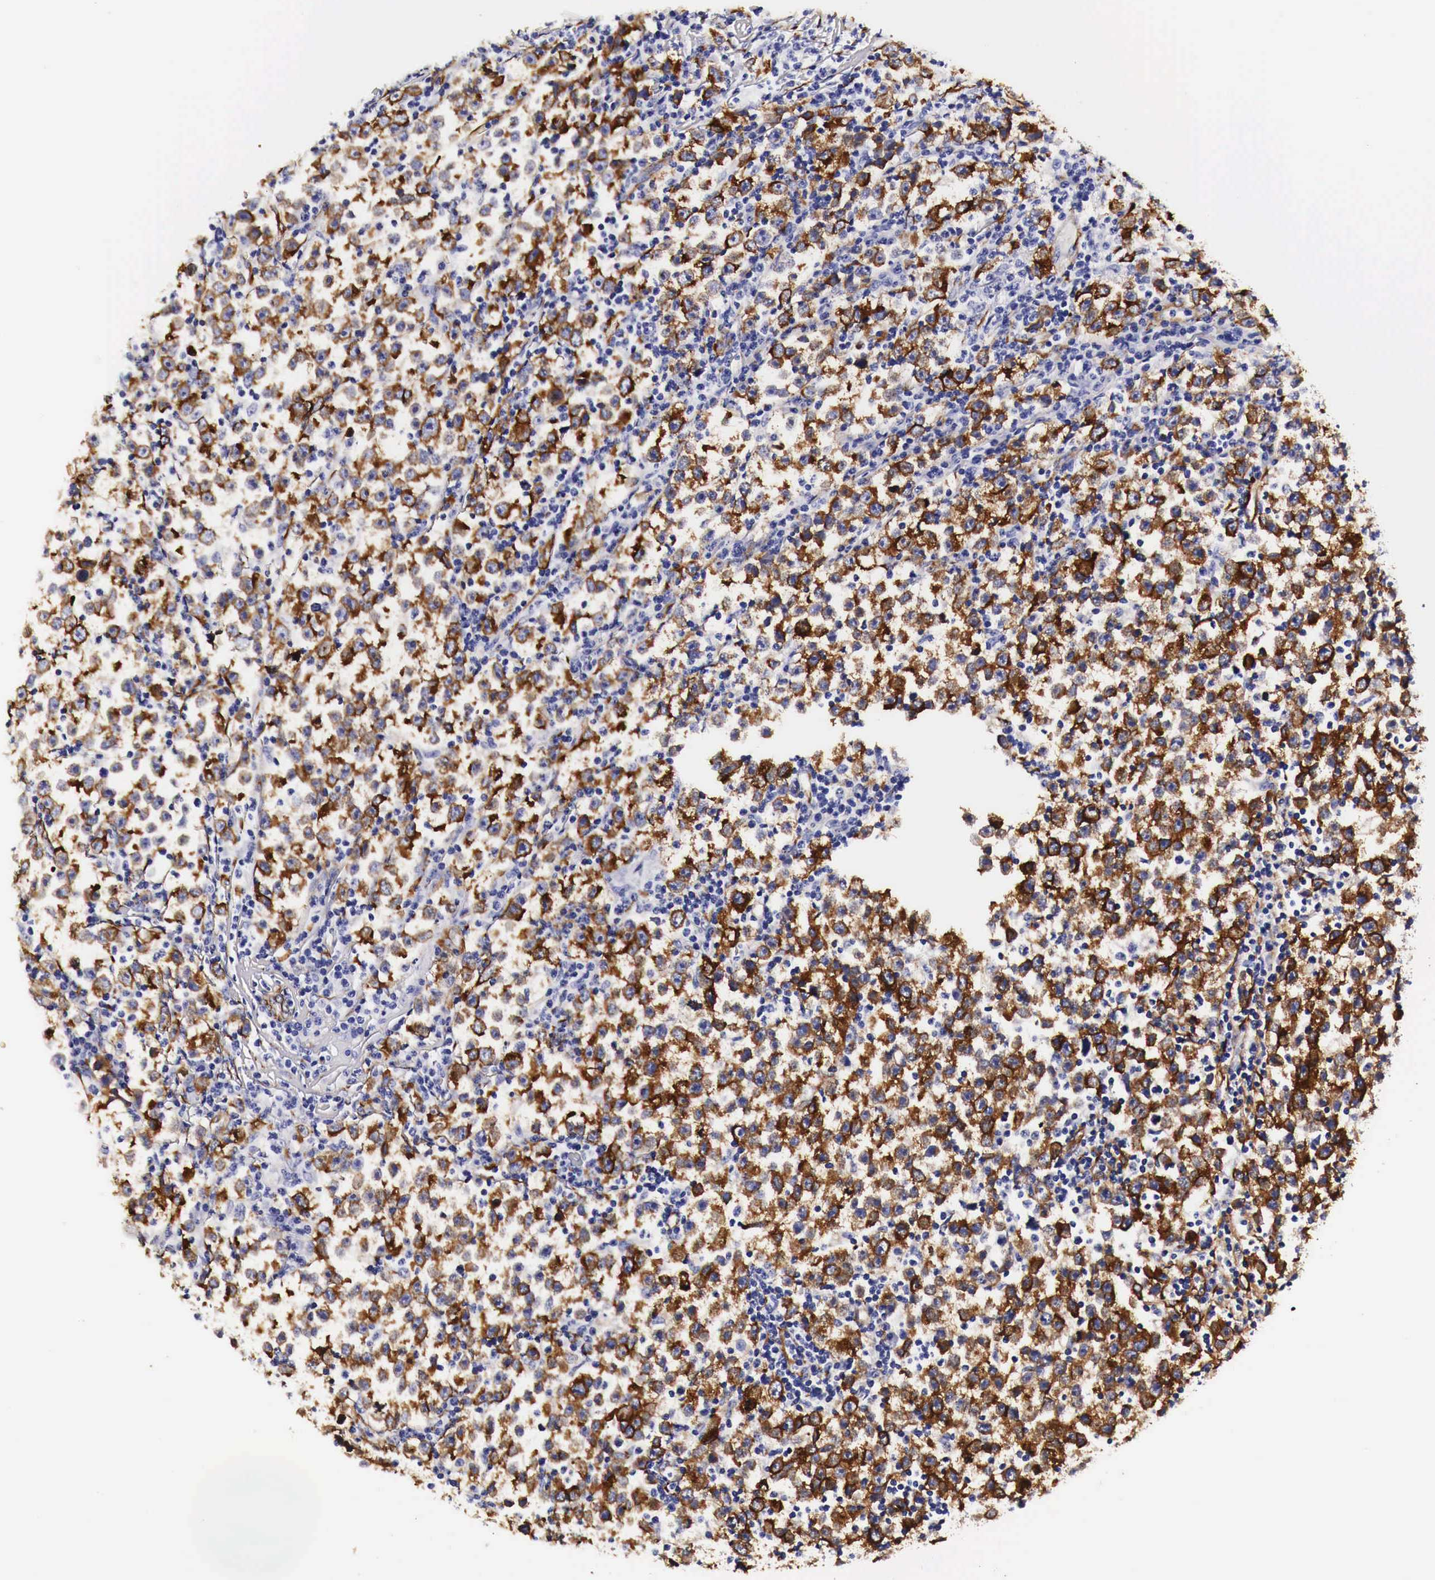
{"staining": {"intensity": "moderate", "quantity": "25%-75%", "location": "cytoplasmic/membranous"}, "tissue": "testis cancer", "cell_type": "Tumor cells", "image_type": "cancer", "snomed": [{"axis": "morphology", "description": "Seminoma, NOS"}, {"axis": "topography", "description": "Testis"}], "caption": "Immunohistochemical staining of human testis cancer (seminoma) demonstrates medium levels of moderate cytoplasmic/membranous positivity in approximately 25%-75% of tumor cells.", "gene": "LAMB2", "patient": {"sex": "male", "age": 43}}